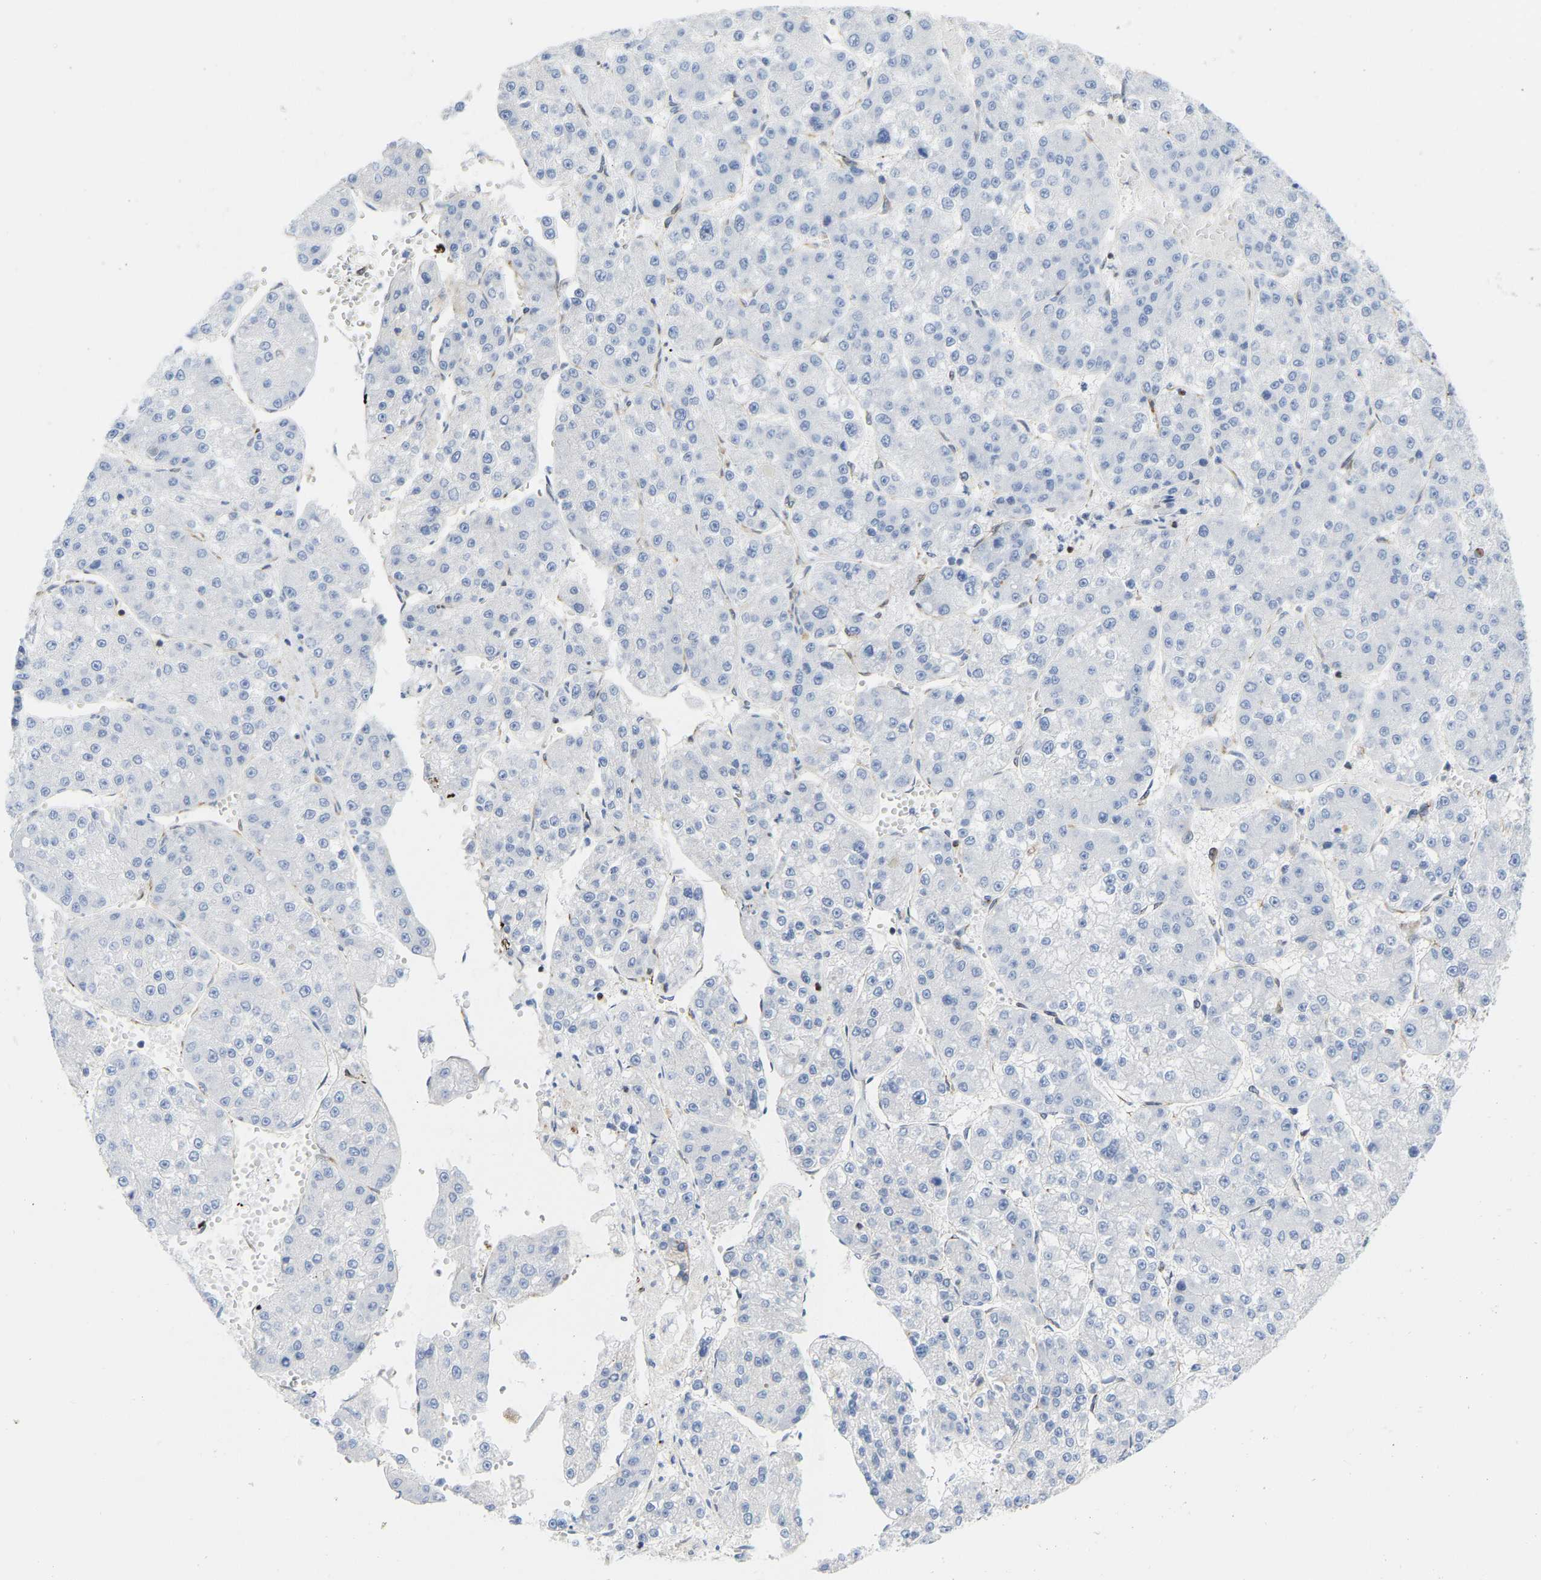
{"staining": {"intensity": "negative", "quantity": "none", "location": "none"}, "tissue": "liver cancer", "cell_type": "Tumor cells", "image_type": "cancer", "snomed": [{"axis": "morphology", "description": "Carcinoma, Hepatocellular, NOS"}, {"axis": "topography", "description": "Liver"}], "caption": "Tumor cells are negative for protein expression in human liver cancer.", "gene": "GIMAP4", "patient": {"sex": "female", "age": 73}}